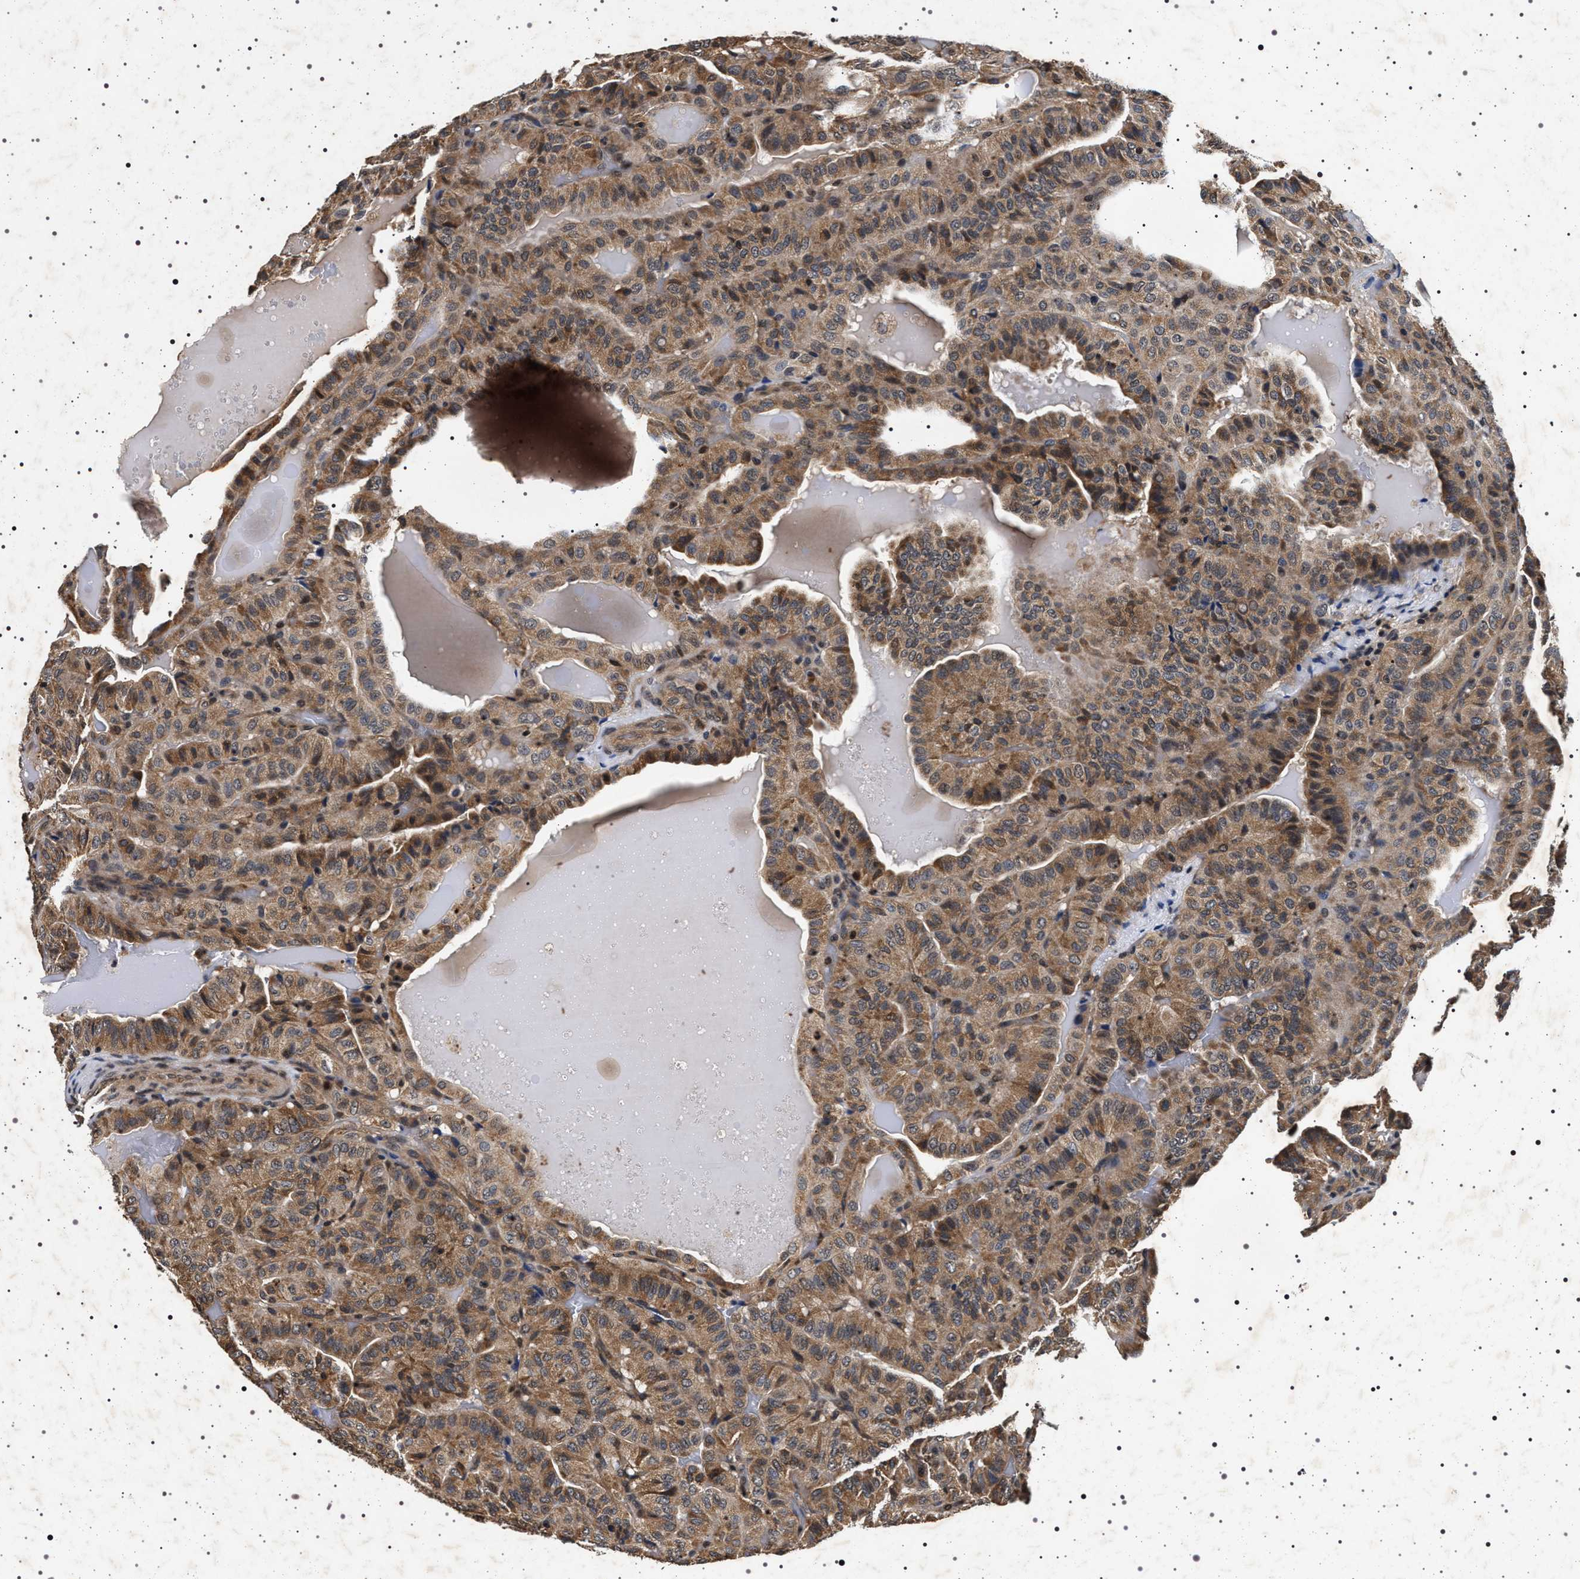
{"staining": {"intensity": "moderate", "quantity": ">75%", "location": "cytoplasmic/membranous"}, "tissue": "thyroid cancer", "cell_type": "Tumor cells", "image_type": "cancer", "snomed": [{"axis": "morphology", "description": "Papillary adenocarcinoma, NOS"}, {"axis": "topography", "description": "Thyroid gland"}], "caption": "Thyroid cancer (papillary adenocarcinoma) stained for a protein (brown) demonstrates moderate cytoplasmic/membranous positive expression in approximately >75% of tumor cells.", "gene": "CDKN1B", "patient": {"sex": "male", "age": 77}}